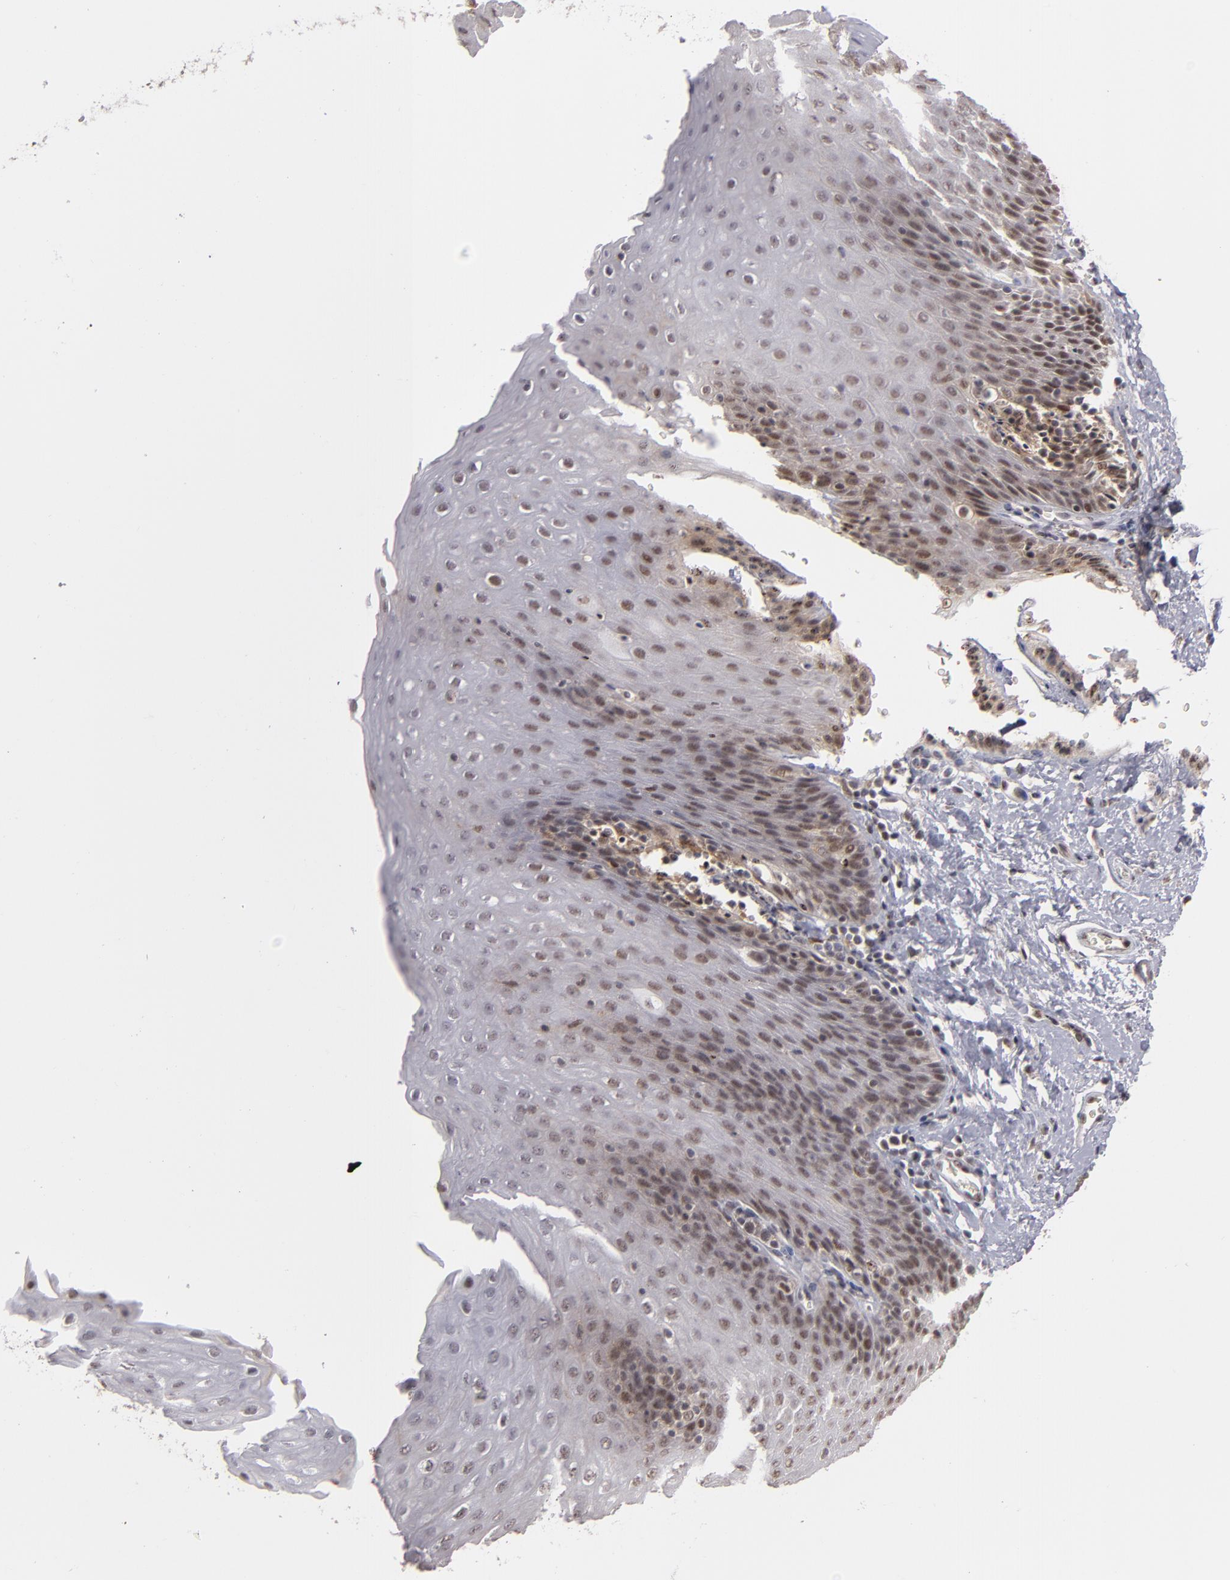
{"staining": {"intensity": "moderate", "quantity": "25%-75%", "location": "nuclear"}, "tissue": "esophagus", "cell_type": "Squamous epithelial cells", "image_type": "normal", "snomed": [{"axis": "morphology", "description": "Normal tissue, NOS"}, {"axis": "topography", "description": "Esophagus"}], "caption": "An IHC photomicrograph of benign tissue is shown. Protein staining in brown labels moderate nuclear positivity in esophagus within squamous epithelial cells.", "gene": "ZNF234", "patient": {"sex": "female", "age": 61}}